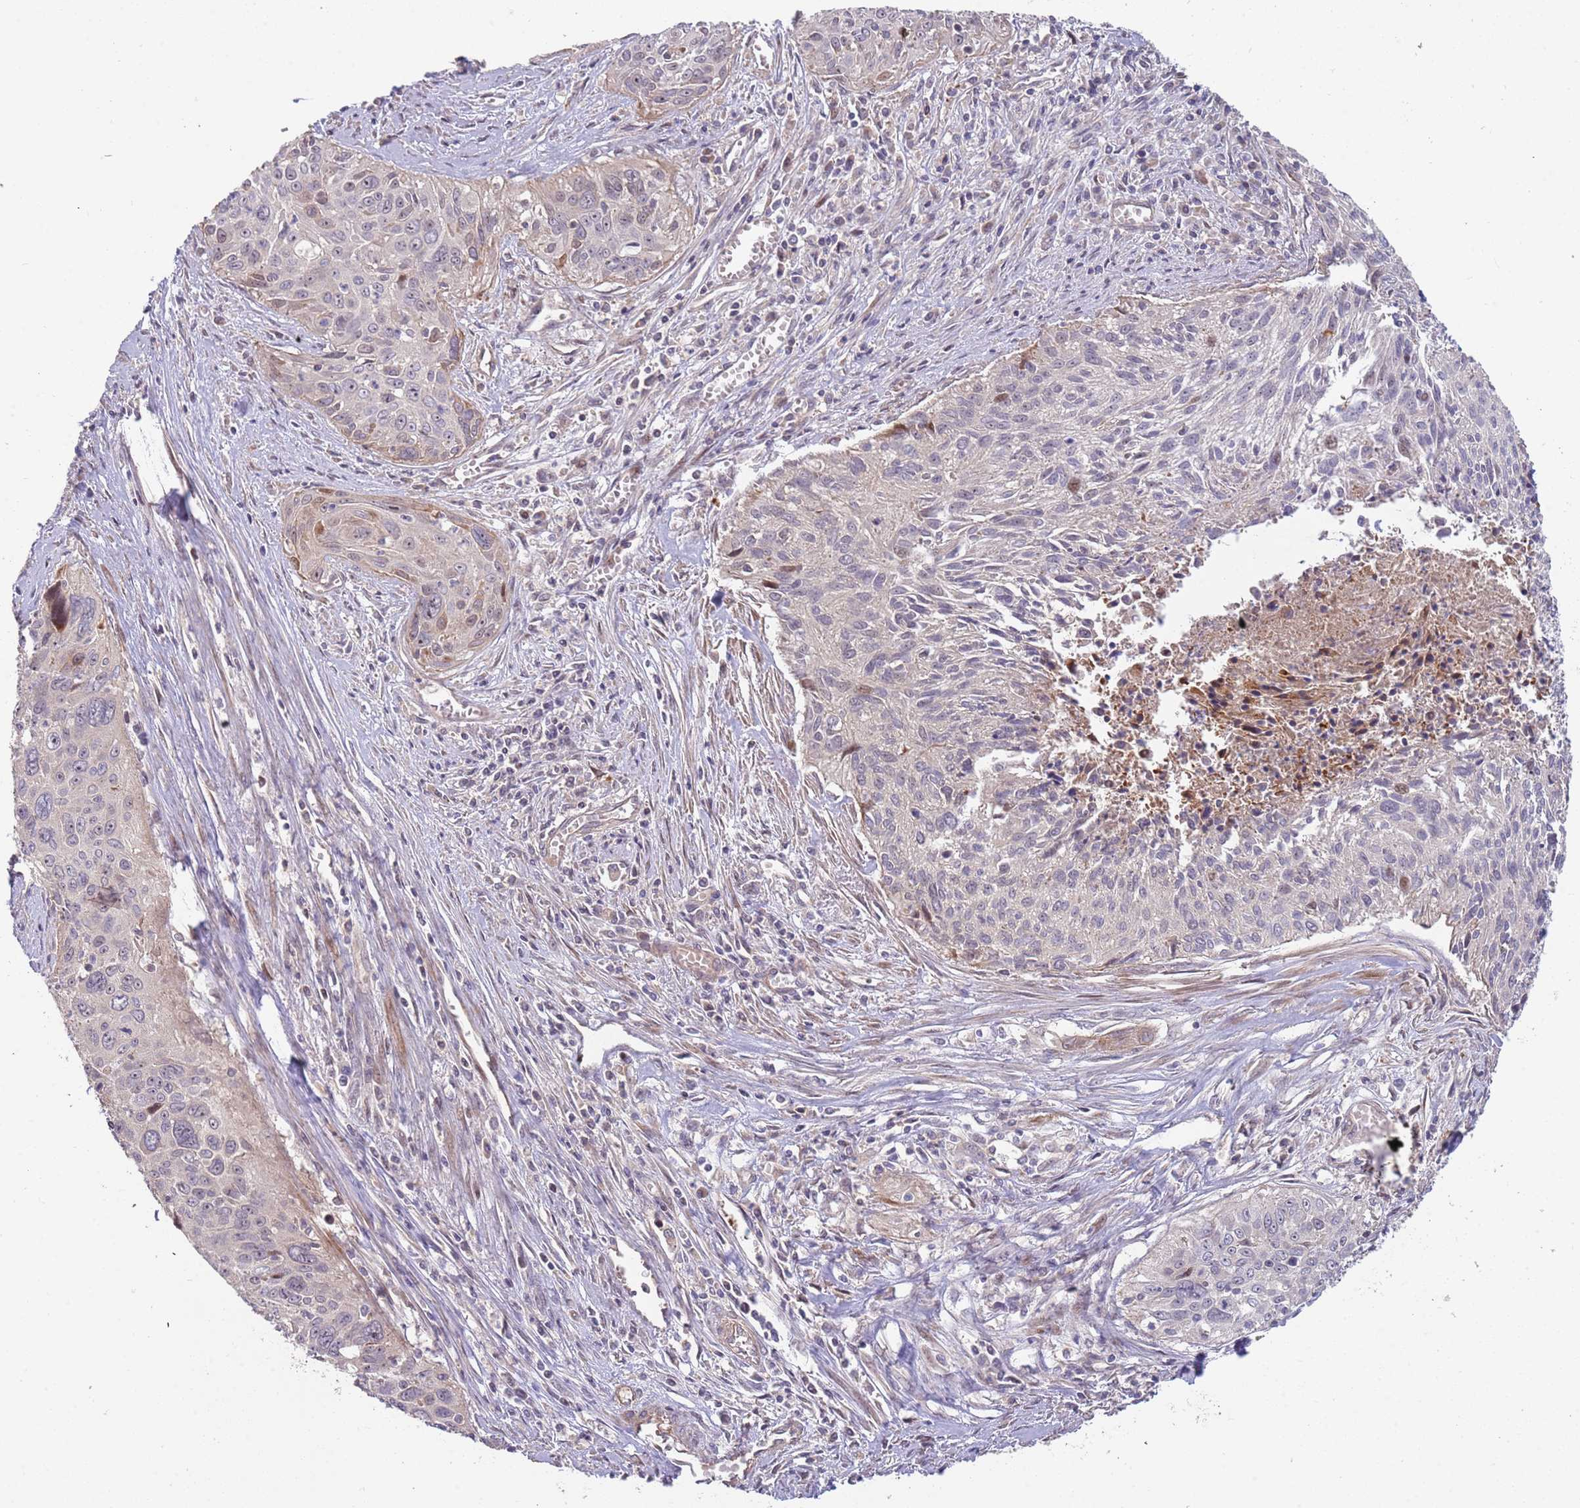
{"staining": {"intensity": "moderate", "quantity": "<25%", "location": "cytoplasmic/membranous,nuclear"}, "tissue": "cervical cancer", "cell_type": "Tumor cells", "image_type": "cancer", "snomed": [{"axis": "morphology", "description": "Squamous cell carcinoma, NOS"}, {"axis": "topography", "description": "Cervix"}], "caption": "Cervical cancer (squamous cell carcinoma) stained for a protein displays moderate cytoplasmic/membranous and nuclear positivity in tumor cells.", "gene": "TRAPPC6B", "patient": {"sex": "female", "age": 55}}